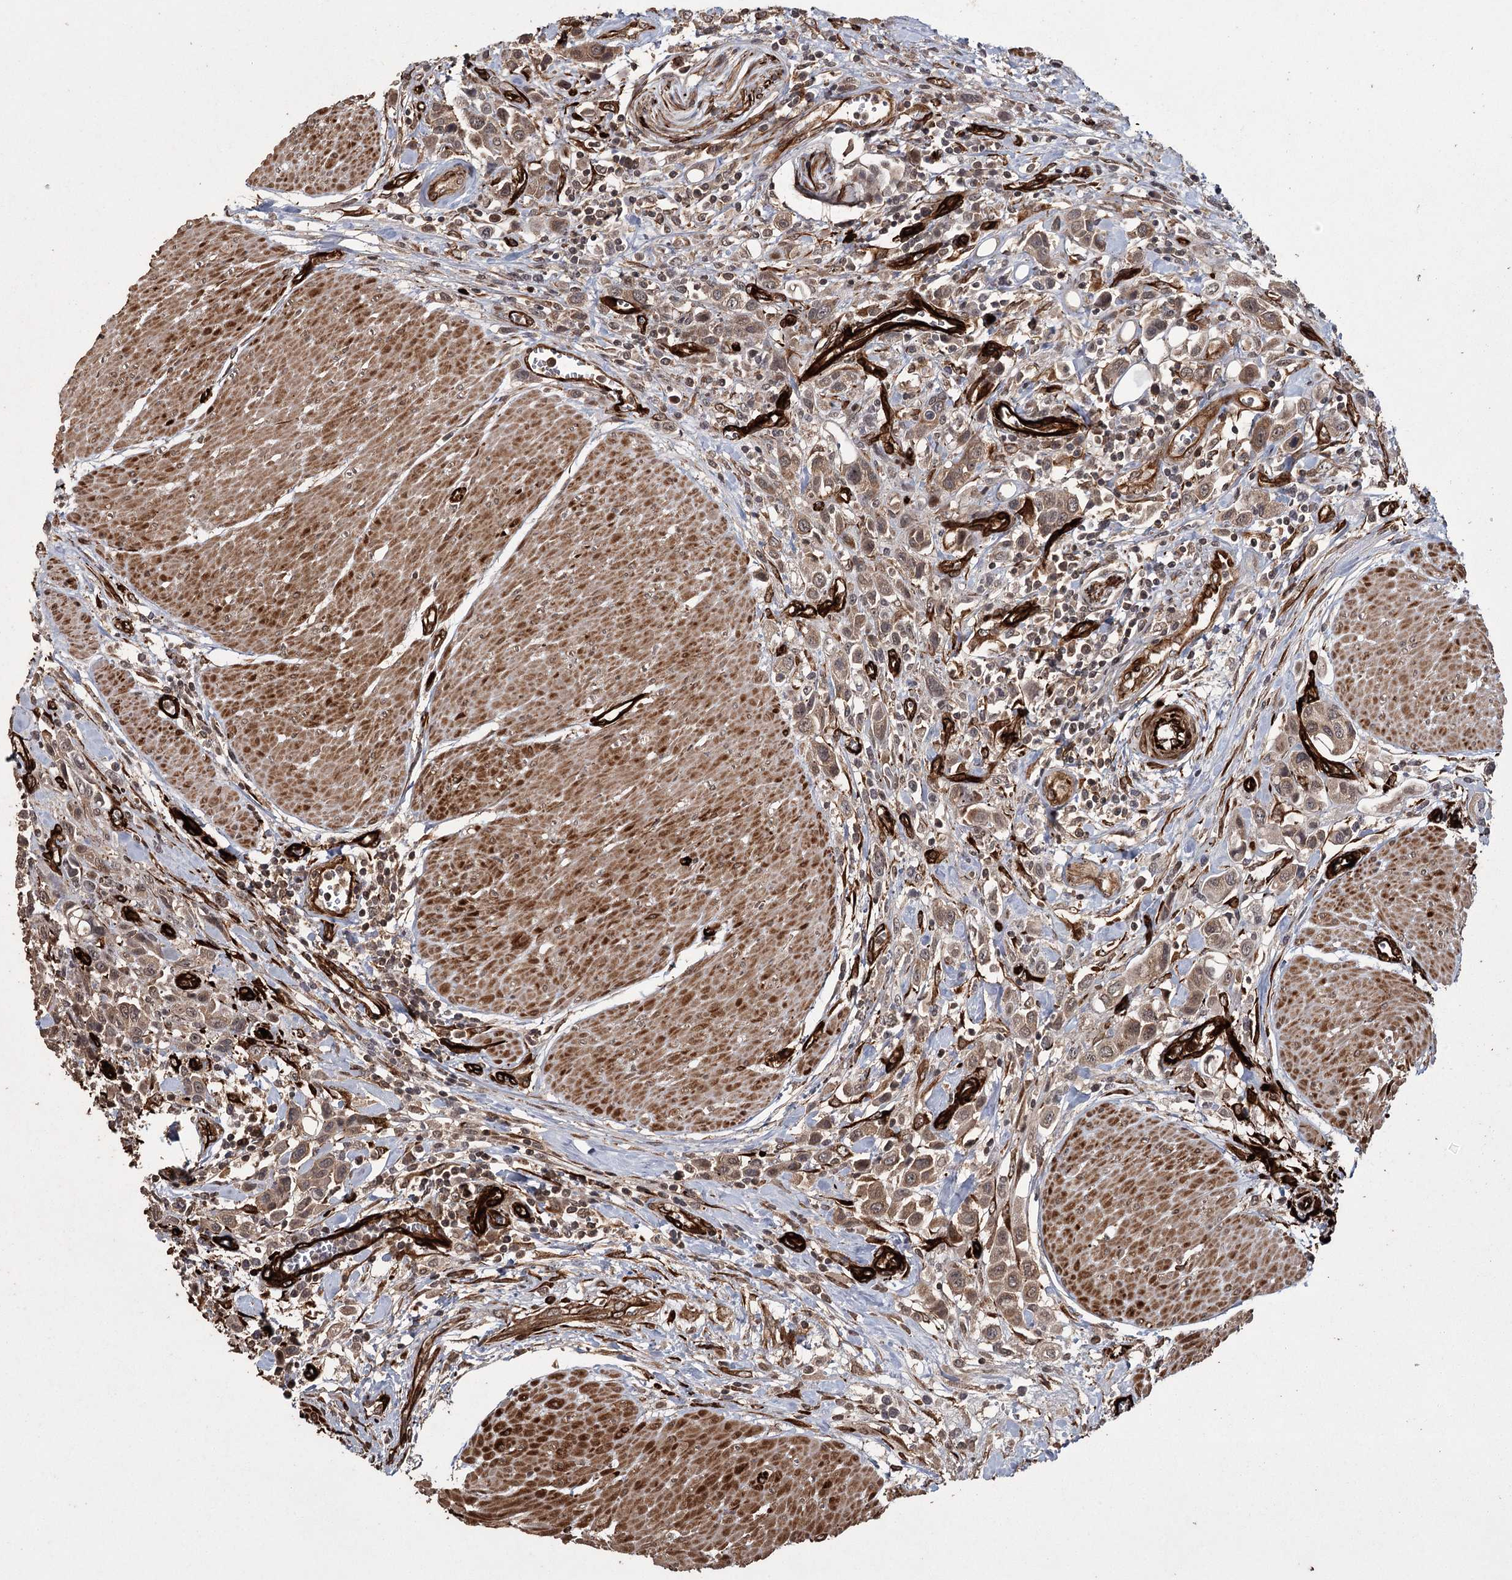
{"staining": {"intensity": "moderate", "quantity": ">75%", "location": "cytoplasmic/membranous,nuclear"}, "tissue": "urothelial cancer", "cell_type": "Tumor cells", "image_type": "cancer", "snomed": [{"axis": "morphology", "description": "Urothelial carcinoma, High grade"}, {"axis": "topography", "description": "Urinary bladder"}], "caption": "The immunohistochemical stain labels moderate cytoplasmic/membranous and nuclear positivity in tumor cells of urothelial carcinoma (high-grade) tissue. Nuclei are stained in blue.", "gene": "RPAP3", "patient": {"sex": "male", "age": 50}}